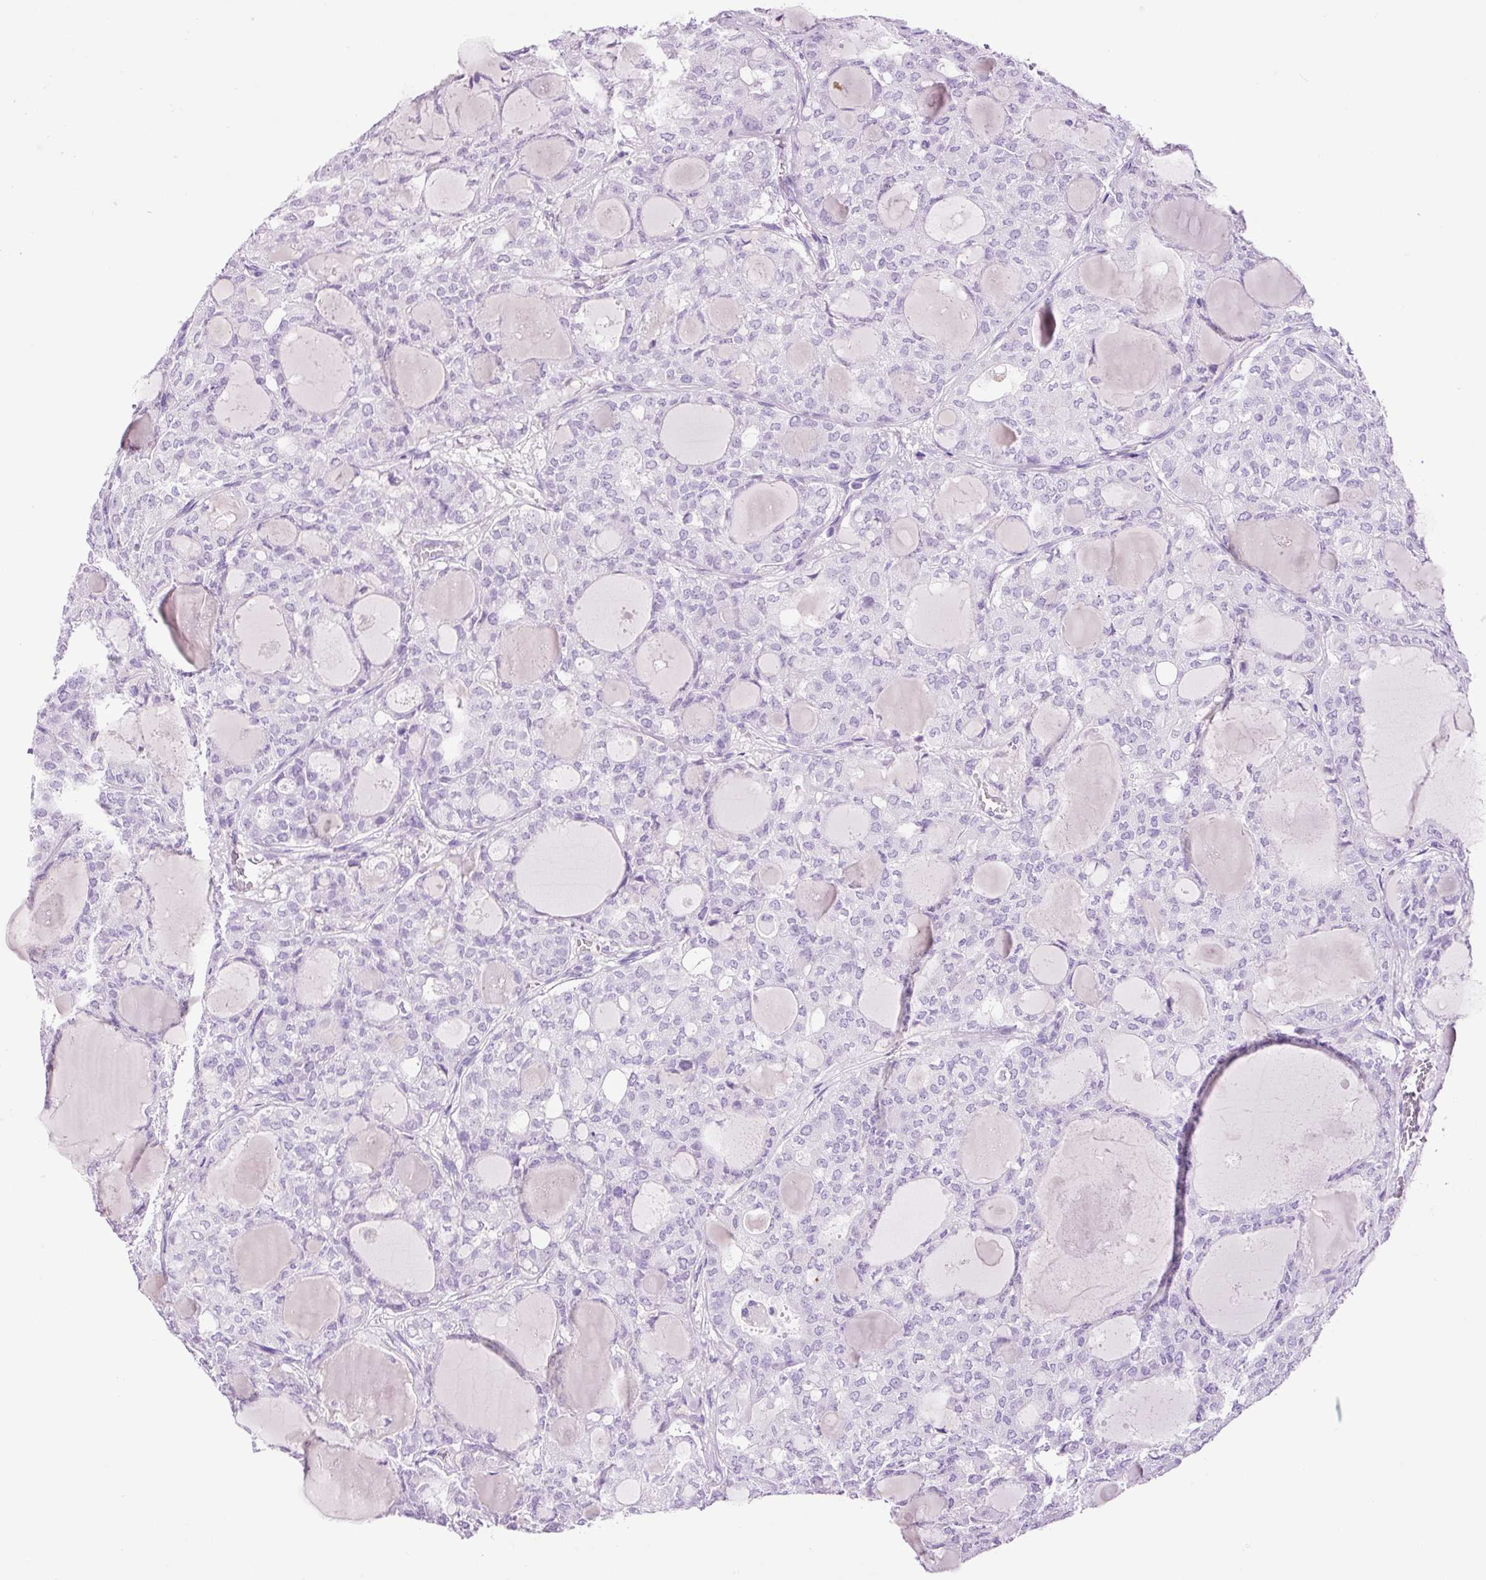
{"staining": {"intensity": "negative", "quantity": "none", "location": "none"}, "tissue": "thyroid cancer", "cell_type": "Tumor cells", "image_type": "cancer", "snomed": [{"axis": "morphology", "description": "Follicular adenoma carcinoma, NOS"}, {"axis": "topography", "description": "Thyroid gland"}], "caption": "The photomicrograph shows no significant expression in tumor cells of follicular adenoma carcinoma (thyroid). (DAB immunohistochemistry (IHC) visualized using brightfield microscopy, high magnification).", "gene": "ADSS1", "patient": {"sex": "male", "age": 75}}